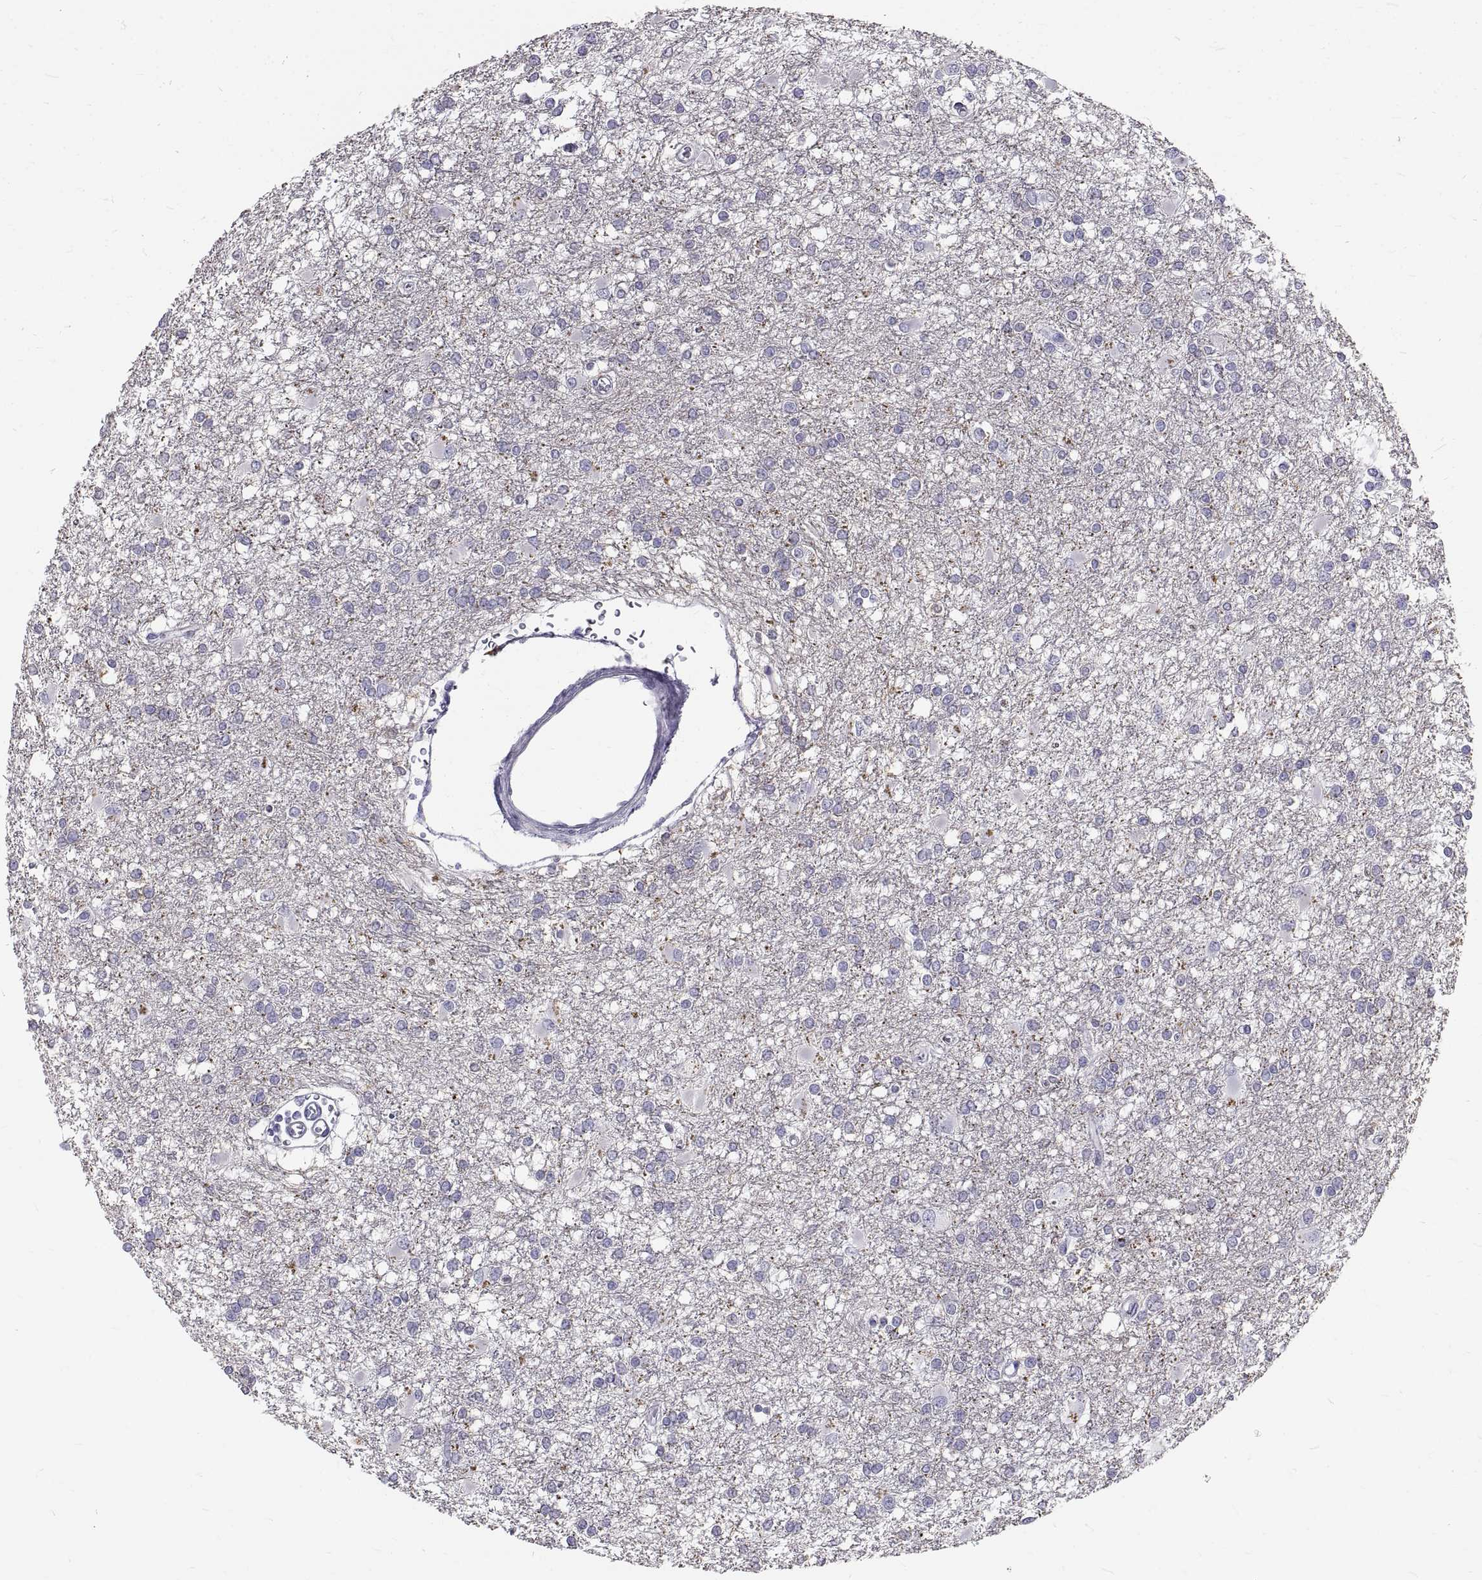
{"staining": {"intensity": "negative", "quantity": "none", "location": "none"}, "tissue": "glioma", "cell_type": "Tumor cells", "image_type": "cancer", "snomed": [{"axis": "morphology", "description": "Glioma, malignant, High grade"}, {"axis": "topography", "description": "Cerebral cortex"}], "caption": "IHC of glioma shows no staining in tumor cells.", "gene": "GNG12", "patient": {"sex": "male", "age": 79}}